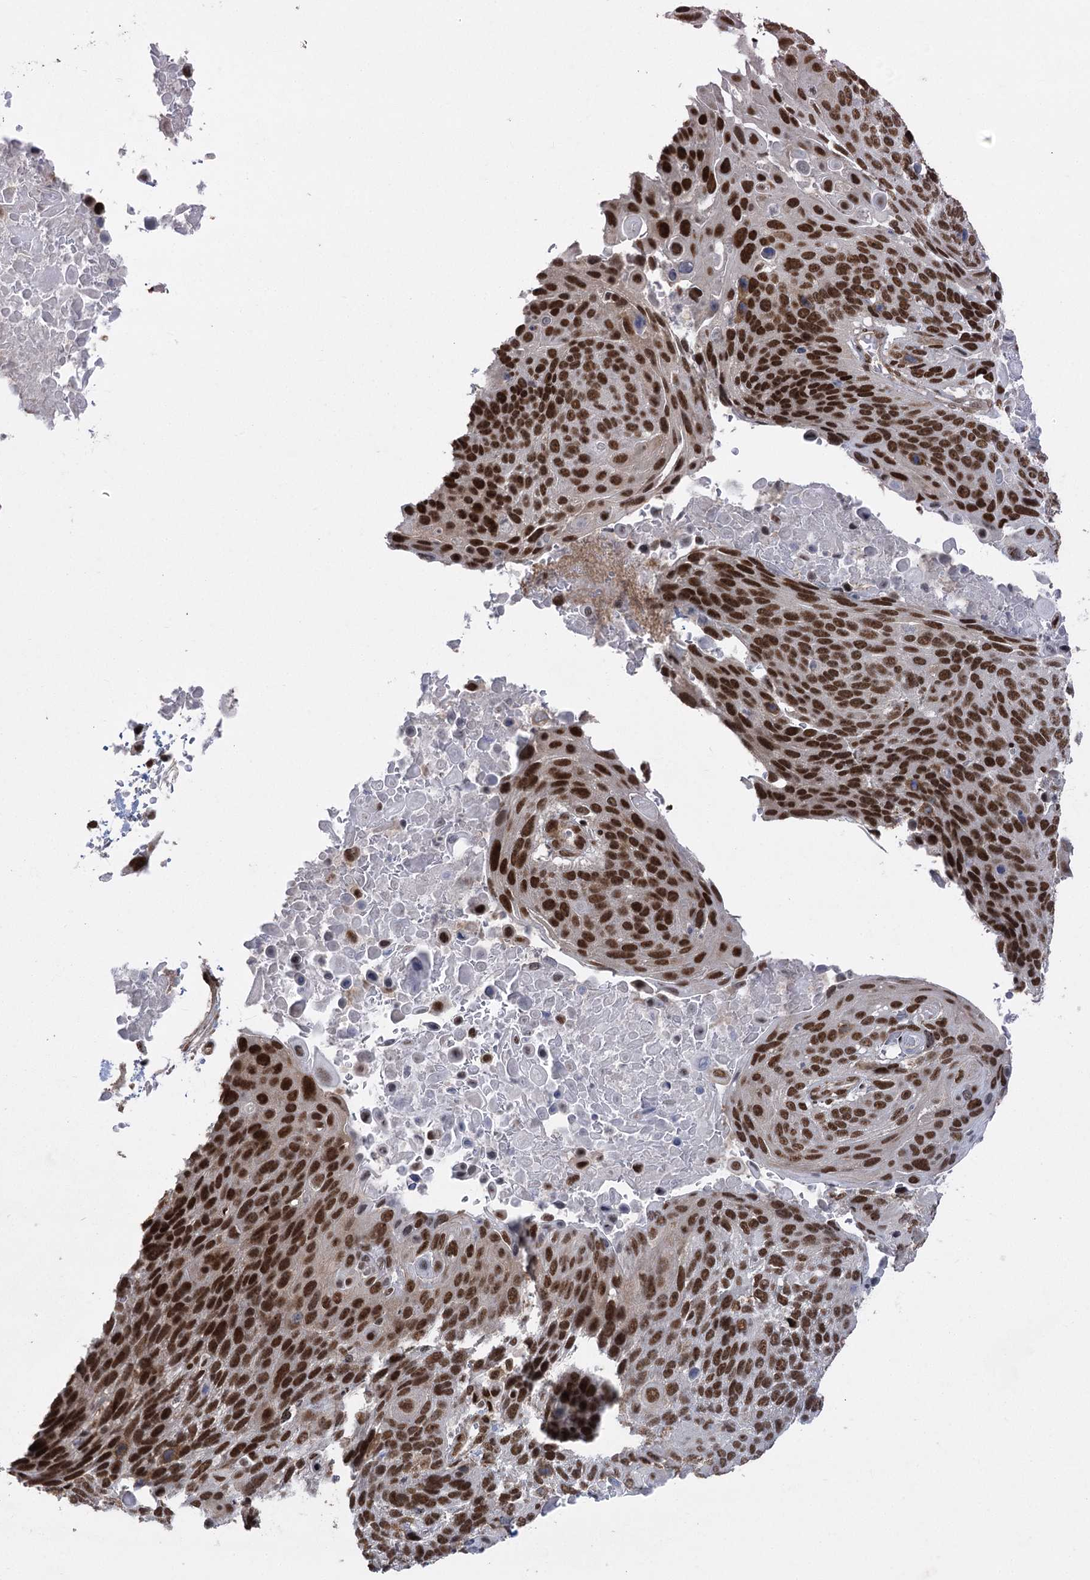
{"staining": {"intensity": "strong", "quantity": ">75%", "location": "nuclear"}, "tissue": "lung cancer", "cell_type": "Tumor cells", "image_type": "cancer", "snomed": [{"axis": "morphology", "description": "Squamous cell carcinoma, NOS"}, {"axis": "topography", "description": "Lung"}], "caption": "The photomicrograph reveals immunohistochemical staining of lung cancer (squamous cell carcinoma). There is strong nuclear expression is present in about >75% of tumor cells.", "gene": "ZCCHC8", "patient": {"sex": "male", "age": 66}}